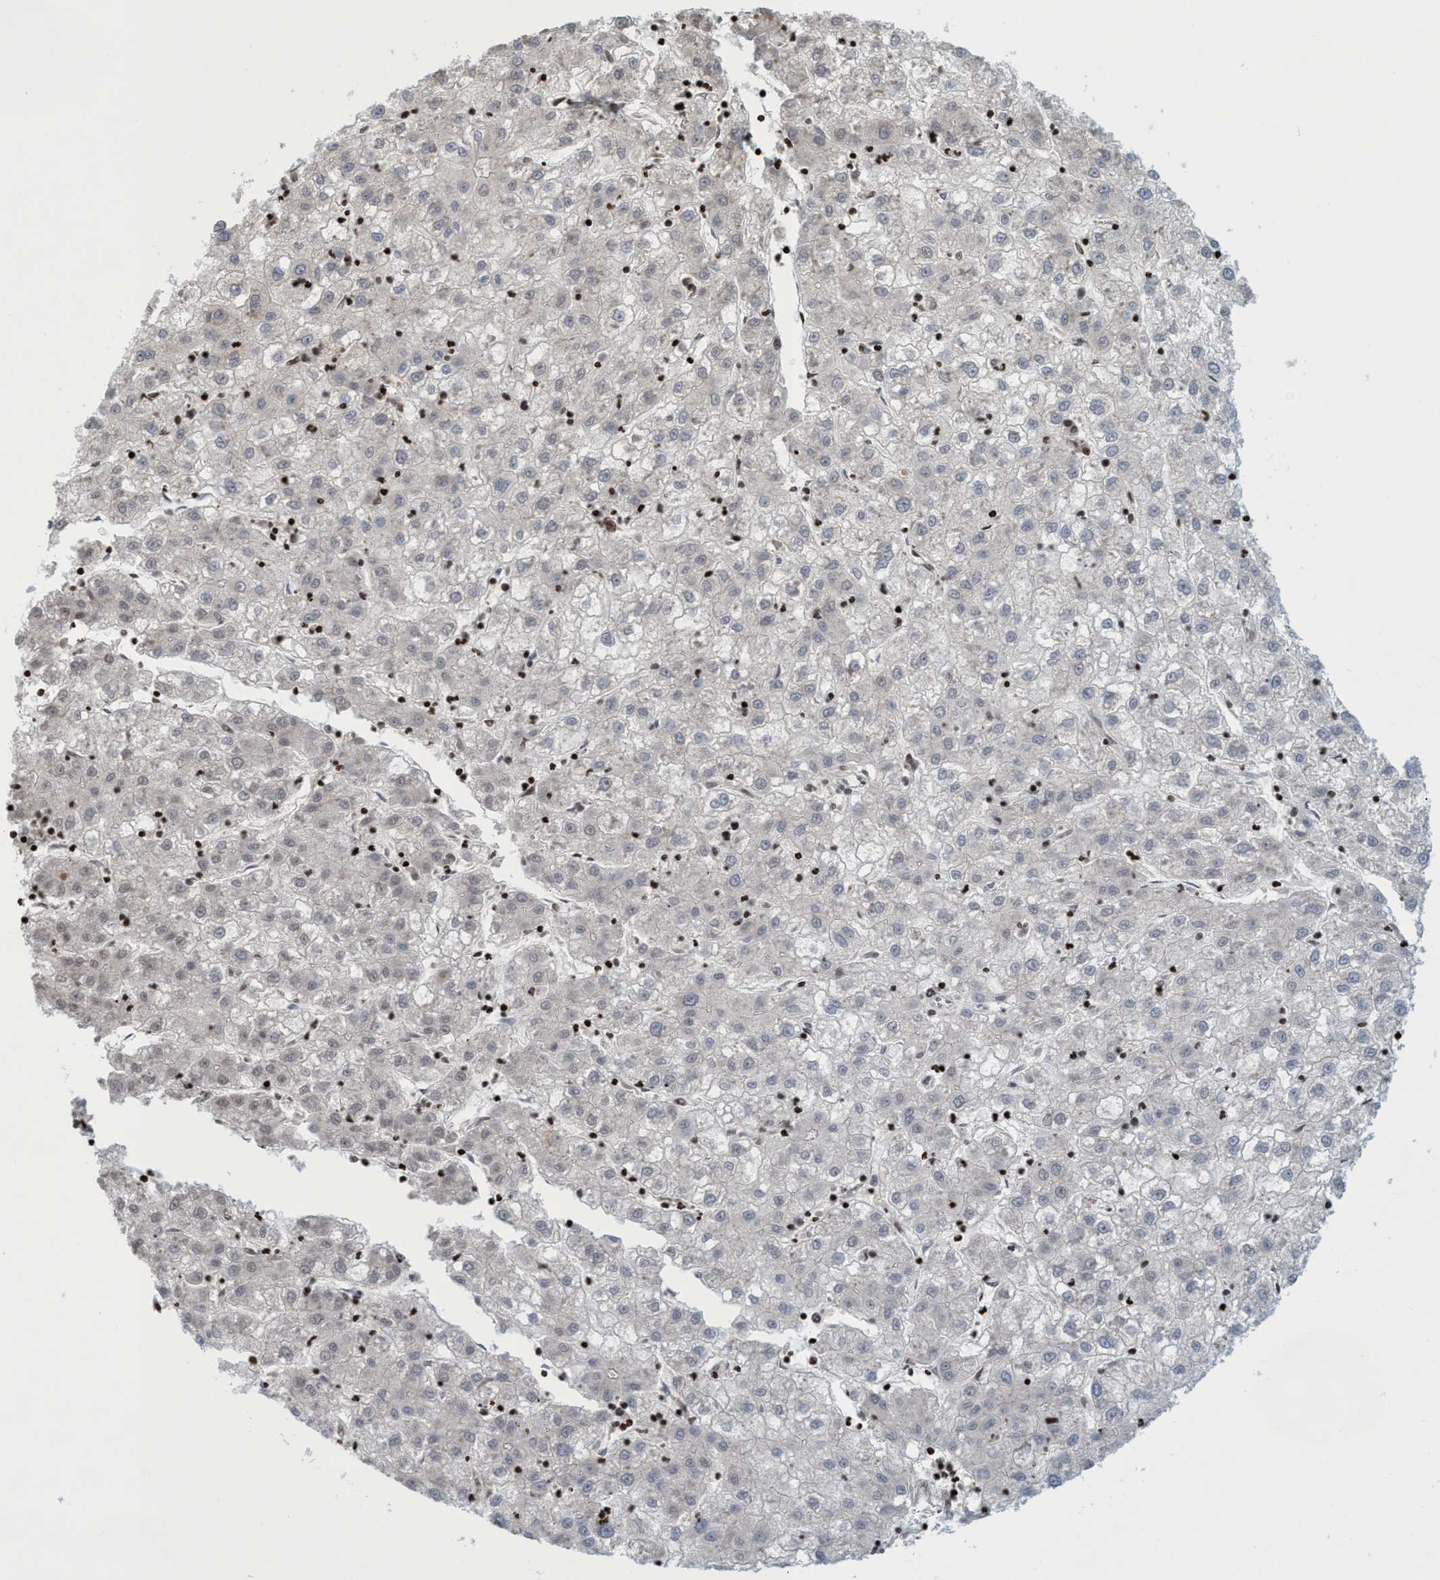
{"staining": {"intensity": "weak", "quantity": "<25%", "location": "nuclear"}, "tissue": "liver cancer", "cell_type": "Tumor cells", "image_type": "cancer", "snomed": [{"axis": "morphology", "description": "Carcinoma, Hepatocellular, NOS"}, {"axis": "topography", "description": "Liver"}], "caption": "Hepatocellular carcinoma (liver) was stained to show a protein in brown. There is no significant expression in tumor cells. Nuclei are stained in blue.", "gene": "SMCR8", "patient": {"sex": "male", "age": 72}}